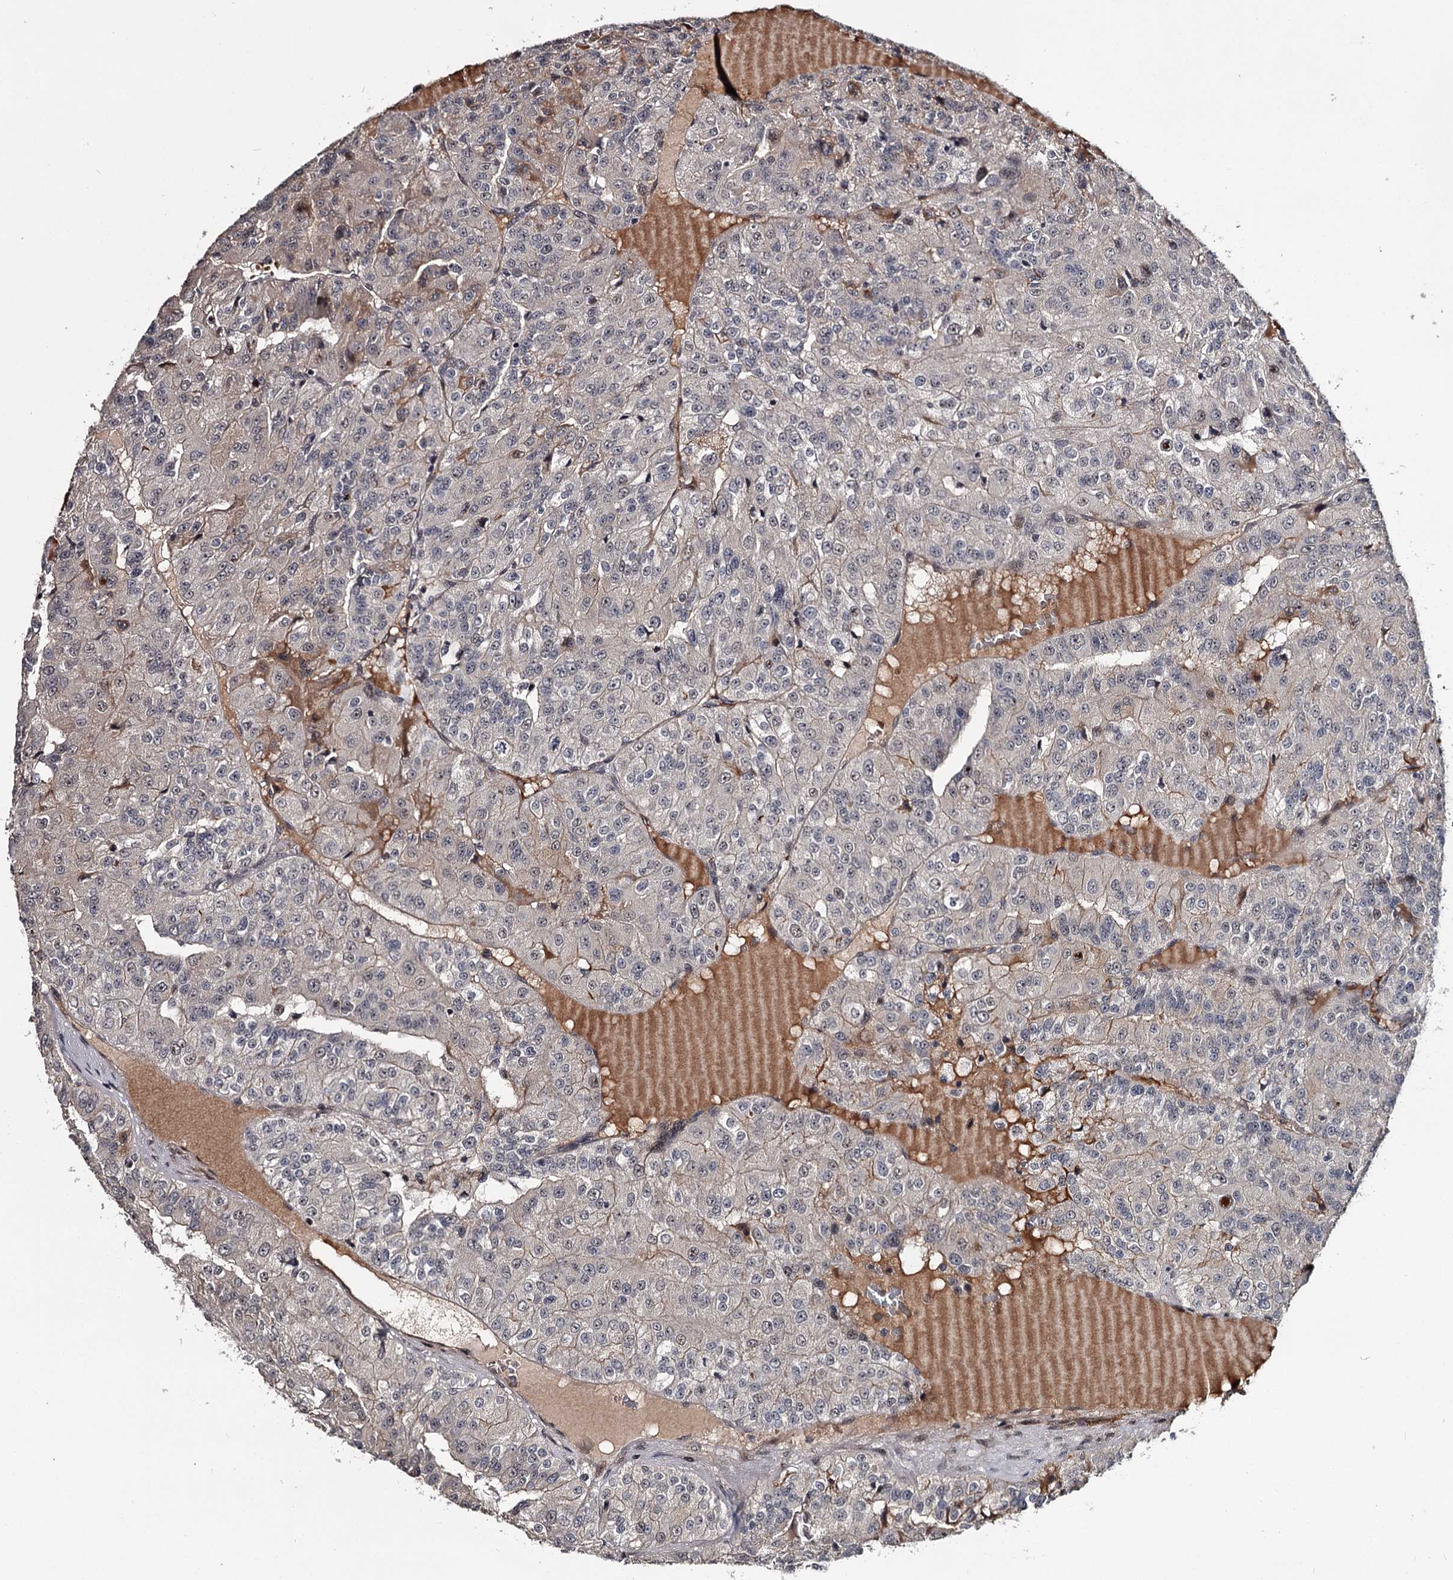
{"staining": {"intensity": "negative", "quantity": "none", "location": "none"}, "tissue": "renal cancer", "cell_type": "Tumor cells", "image_type": "cancer", "snomed": [{"axis": "morphology", "description": "Adenocarcinoma, NOS"}, {"axis": "topography", "description": "Kidney"}], "caption": "The micrograph shows no significant expression in tumor cells of adenocarcinoma (renal).", "gene": "RNF44", "patient": {"sex": "female", "age": 63}}